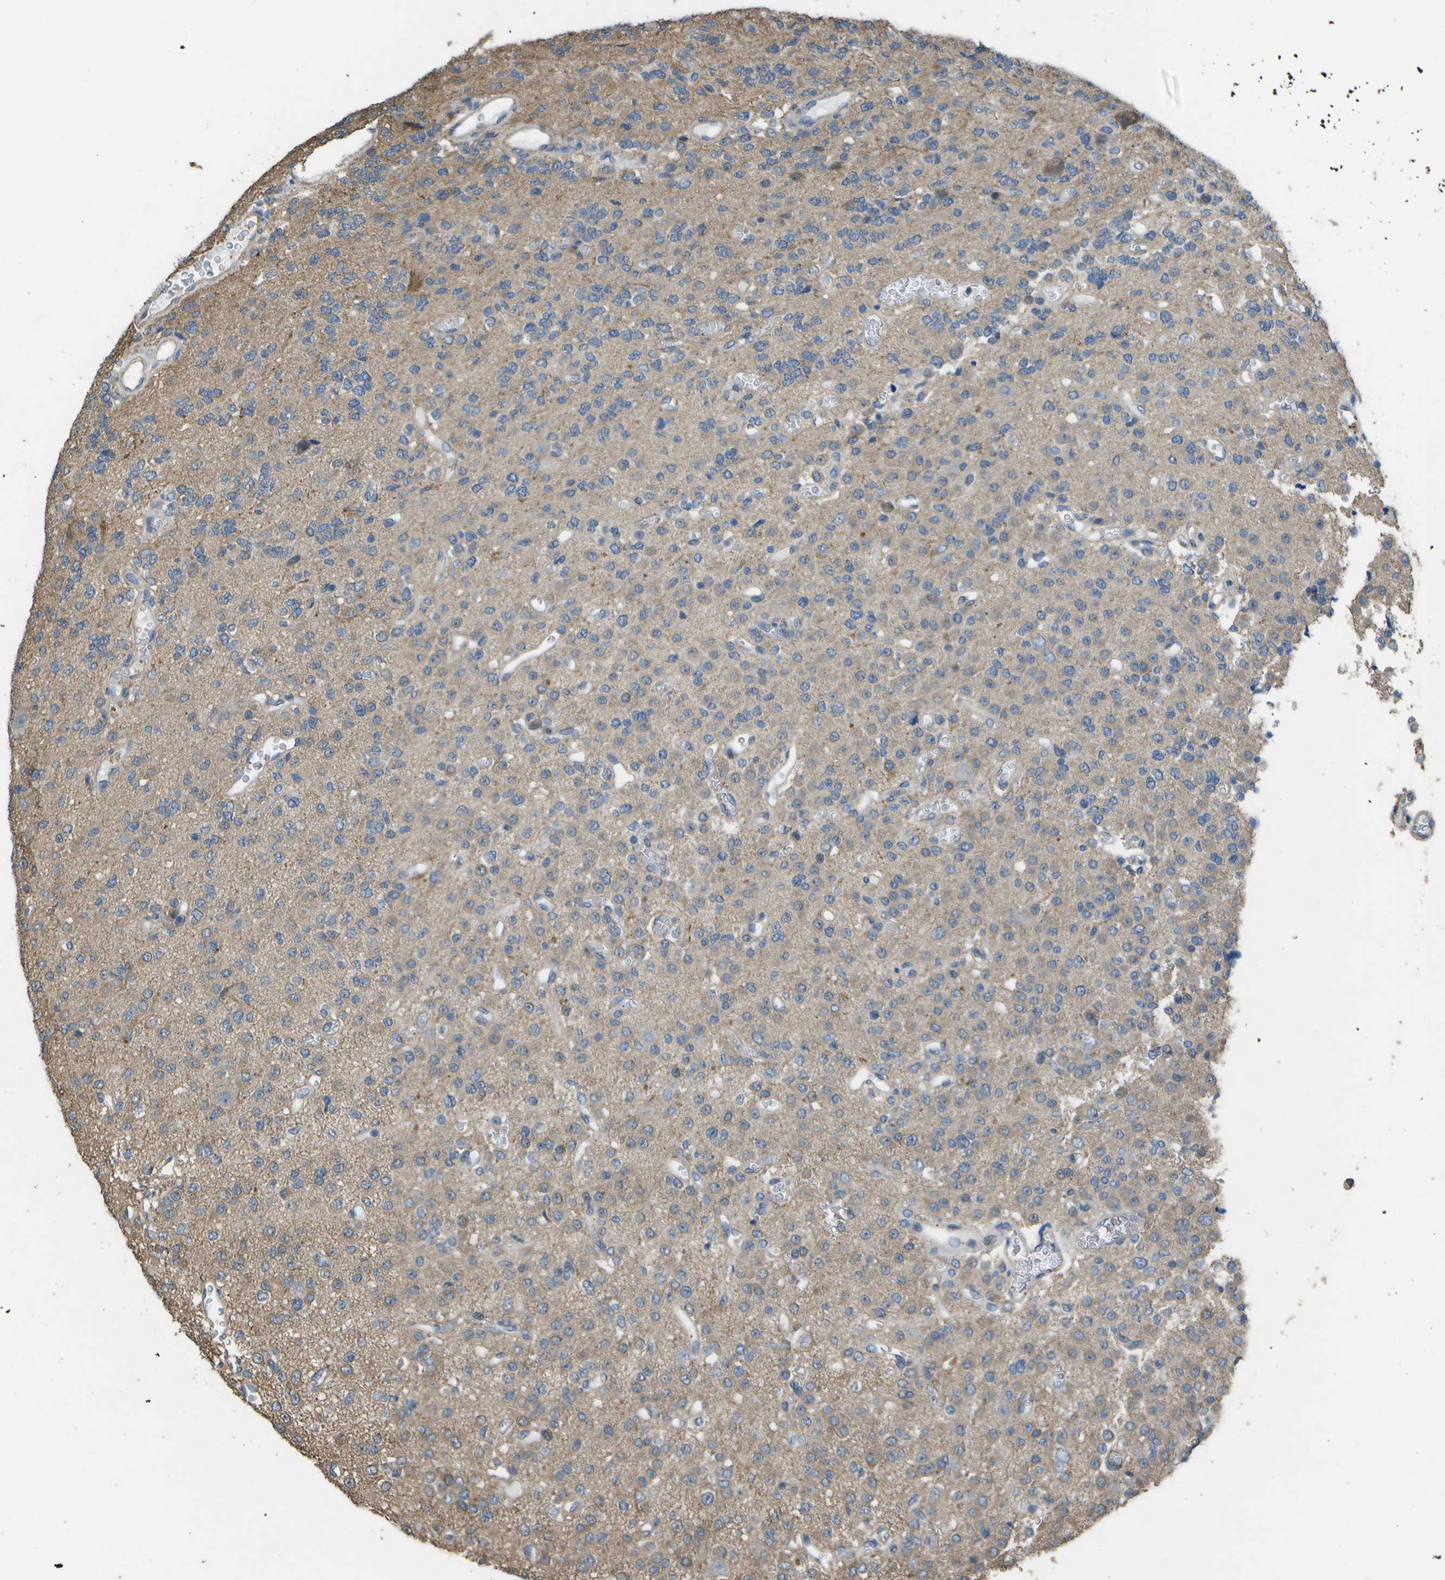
{"staining": {"intensity": "negative", "quantity": "none", "location": "none"}, "tissue": "glioma", "cell_type": "Tumor cells", "image_type": "cancer", "snomed": [{"axis": "morphology", "description": "Glioma, malignant, Low grade"}, {"axis": "topography", "description": "Brain"}], "caption": "Image shows no significant protein expression in tumor cells of low-grade glioma (malignant). (DAB (3,3'-diaminobenzidine) IHC visualized using brightfield microscopy, high magnification).", "gene": "CLNS1A", "patient": {"sex": "male", "age": 38}}